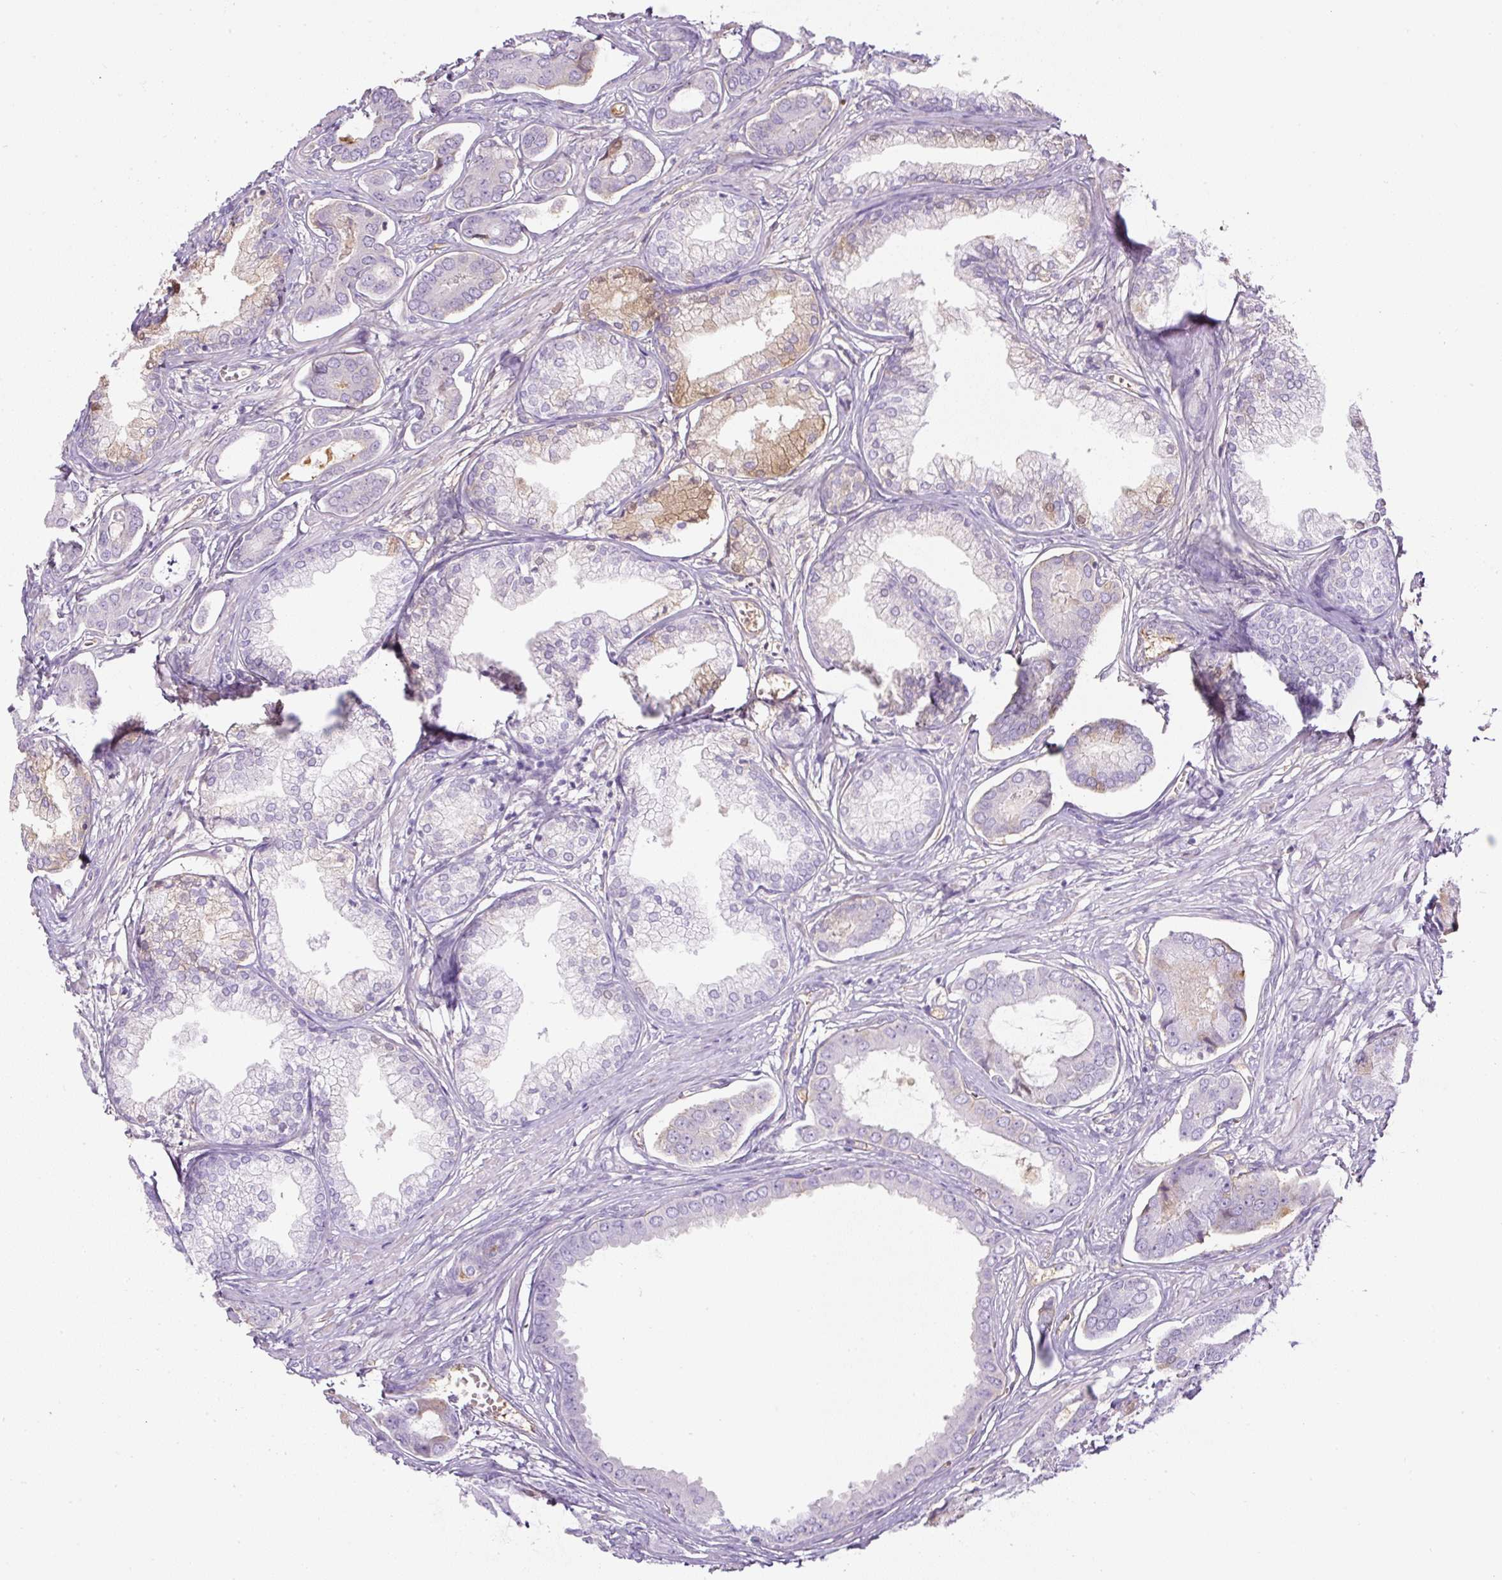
{"staining": {"intensity": "negative", "quantity": "none", "location": "none"}, "tissue": "prostate cancer", "cell_type": "Tumor cells", "image_type": "cancer", "snomed": [{"axis": "morphology", "description": "Adenocarcinoma, NOS"}, {"axis": "topography", "description": "Prostate and seminal vesicle, NOS"}], "caption": "This histopathology image is of adenocarcinoma (prostate) stained with immunohistochemistry (IHC) to label a protein in brown with the nuclei are counter-stained blue. There is no positivity in tumor cells.", "gene": "APOA1", "patient": {"sex": "male", "age": 76}}